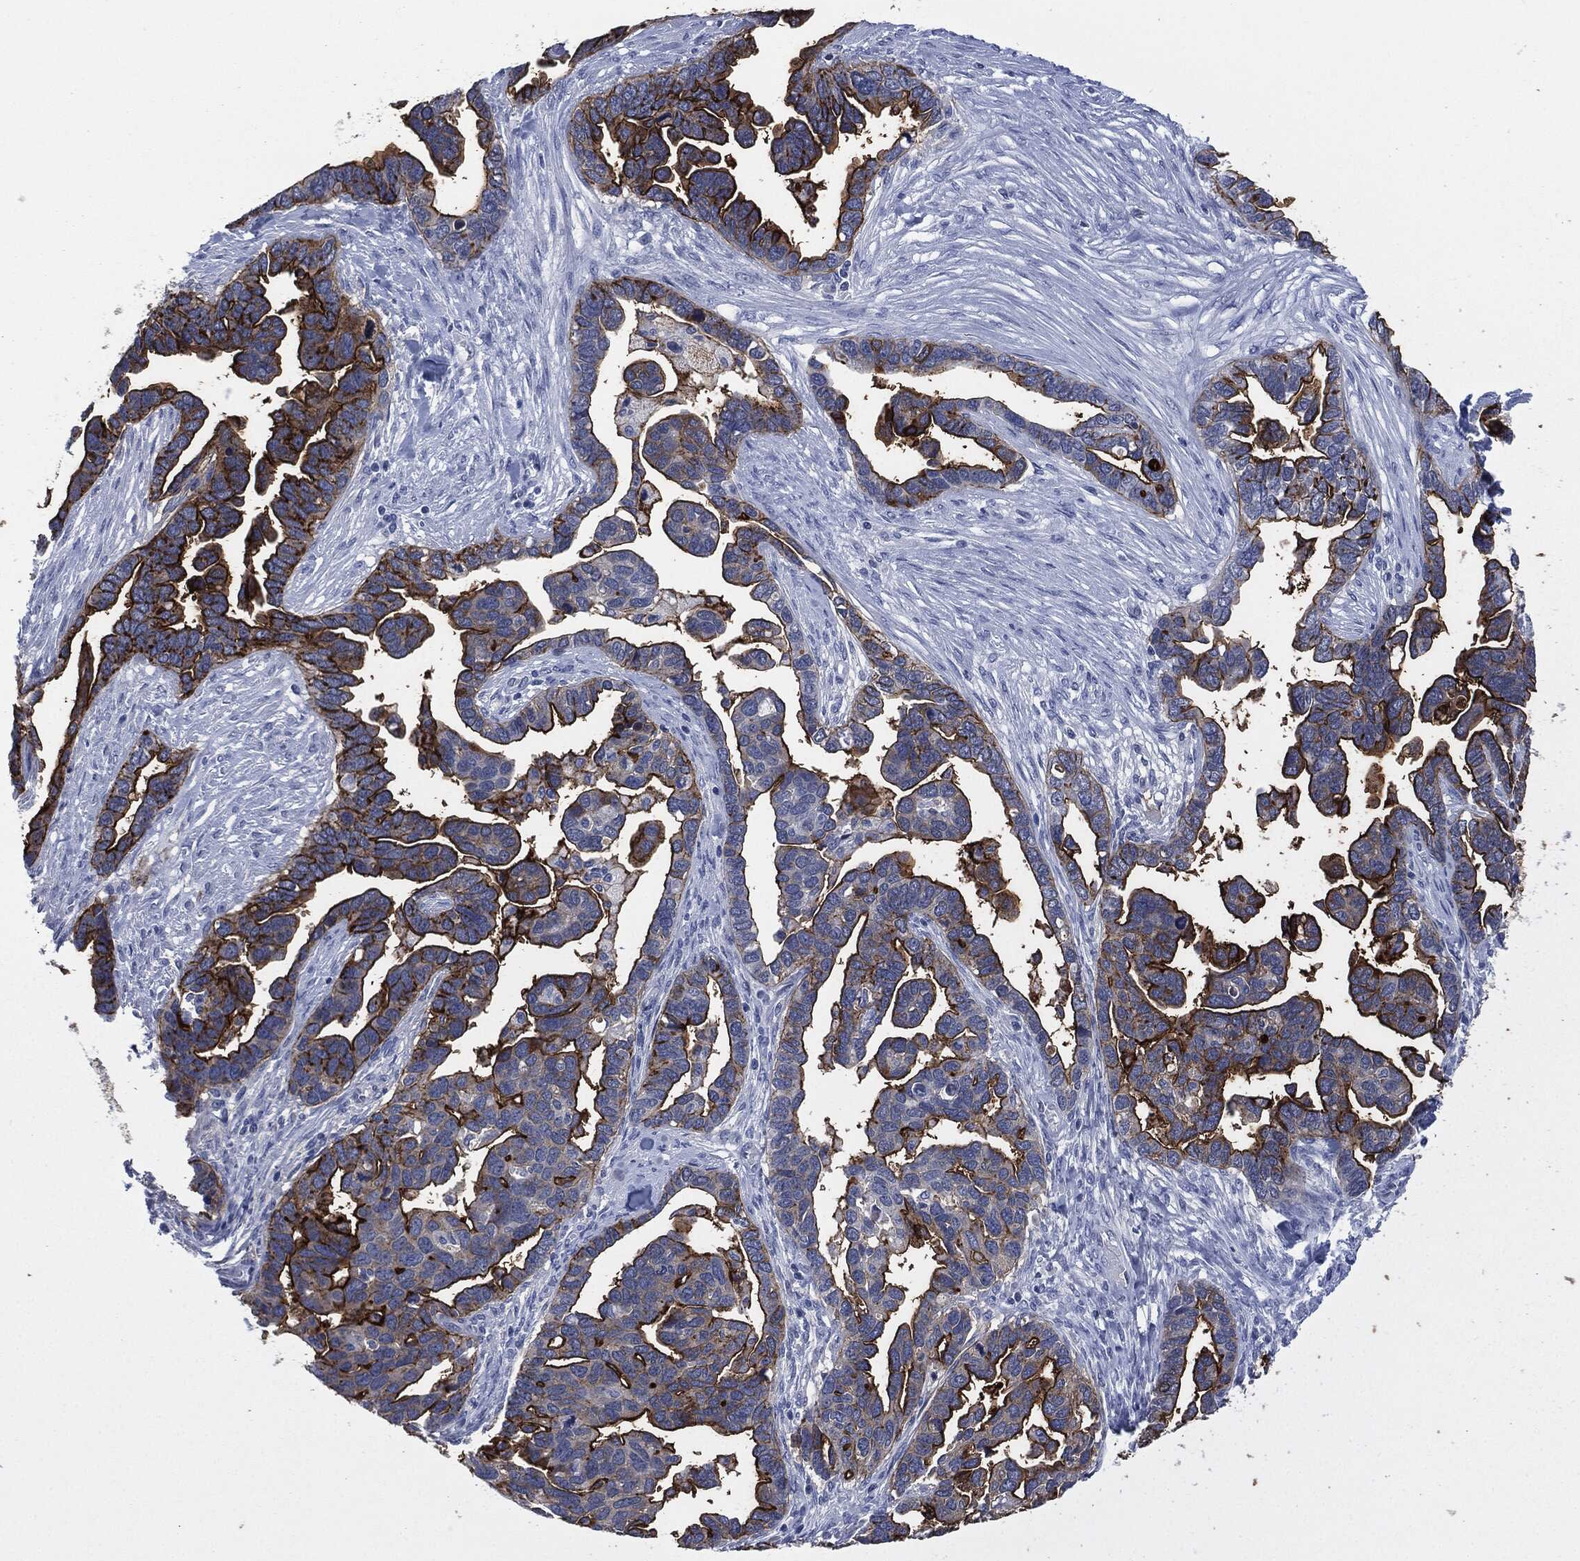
{"staining": {"intensity": "strong", "quantity": "25%-75%", "location": "cytoplasmic/membranous"}, "tissue": "ovarian cancer", "cell_type": "Tumor cells", "image_type": "cancer", "snomed": [{"axis": "morphology", "description": "Cystadenocarcinoma, serous, NOS"}, {"axis": "topography", "description": "Ovary"}], "caption": "Tumor cells exhibit high levels of strong cytoplasmic/membranous staining in about 25%-75% of cells in ovarian cancer. The protein is shown in brown color, while the nuclei are stained blue.", "gene": "MUC16", "patient": {"sex": "female", "age": 54}}